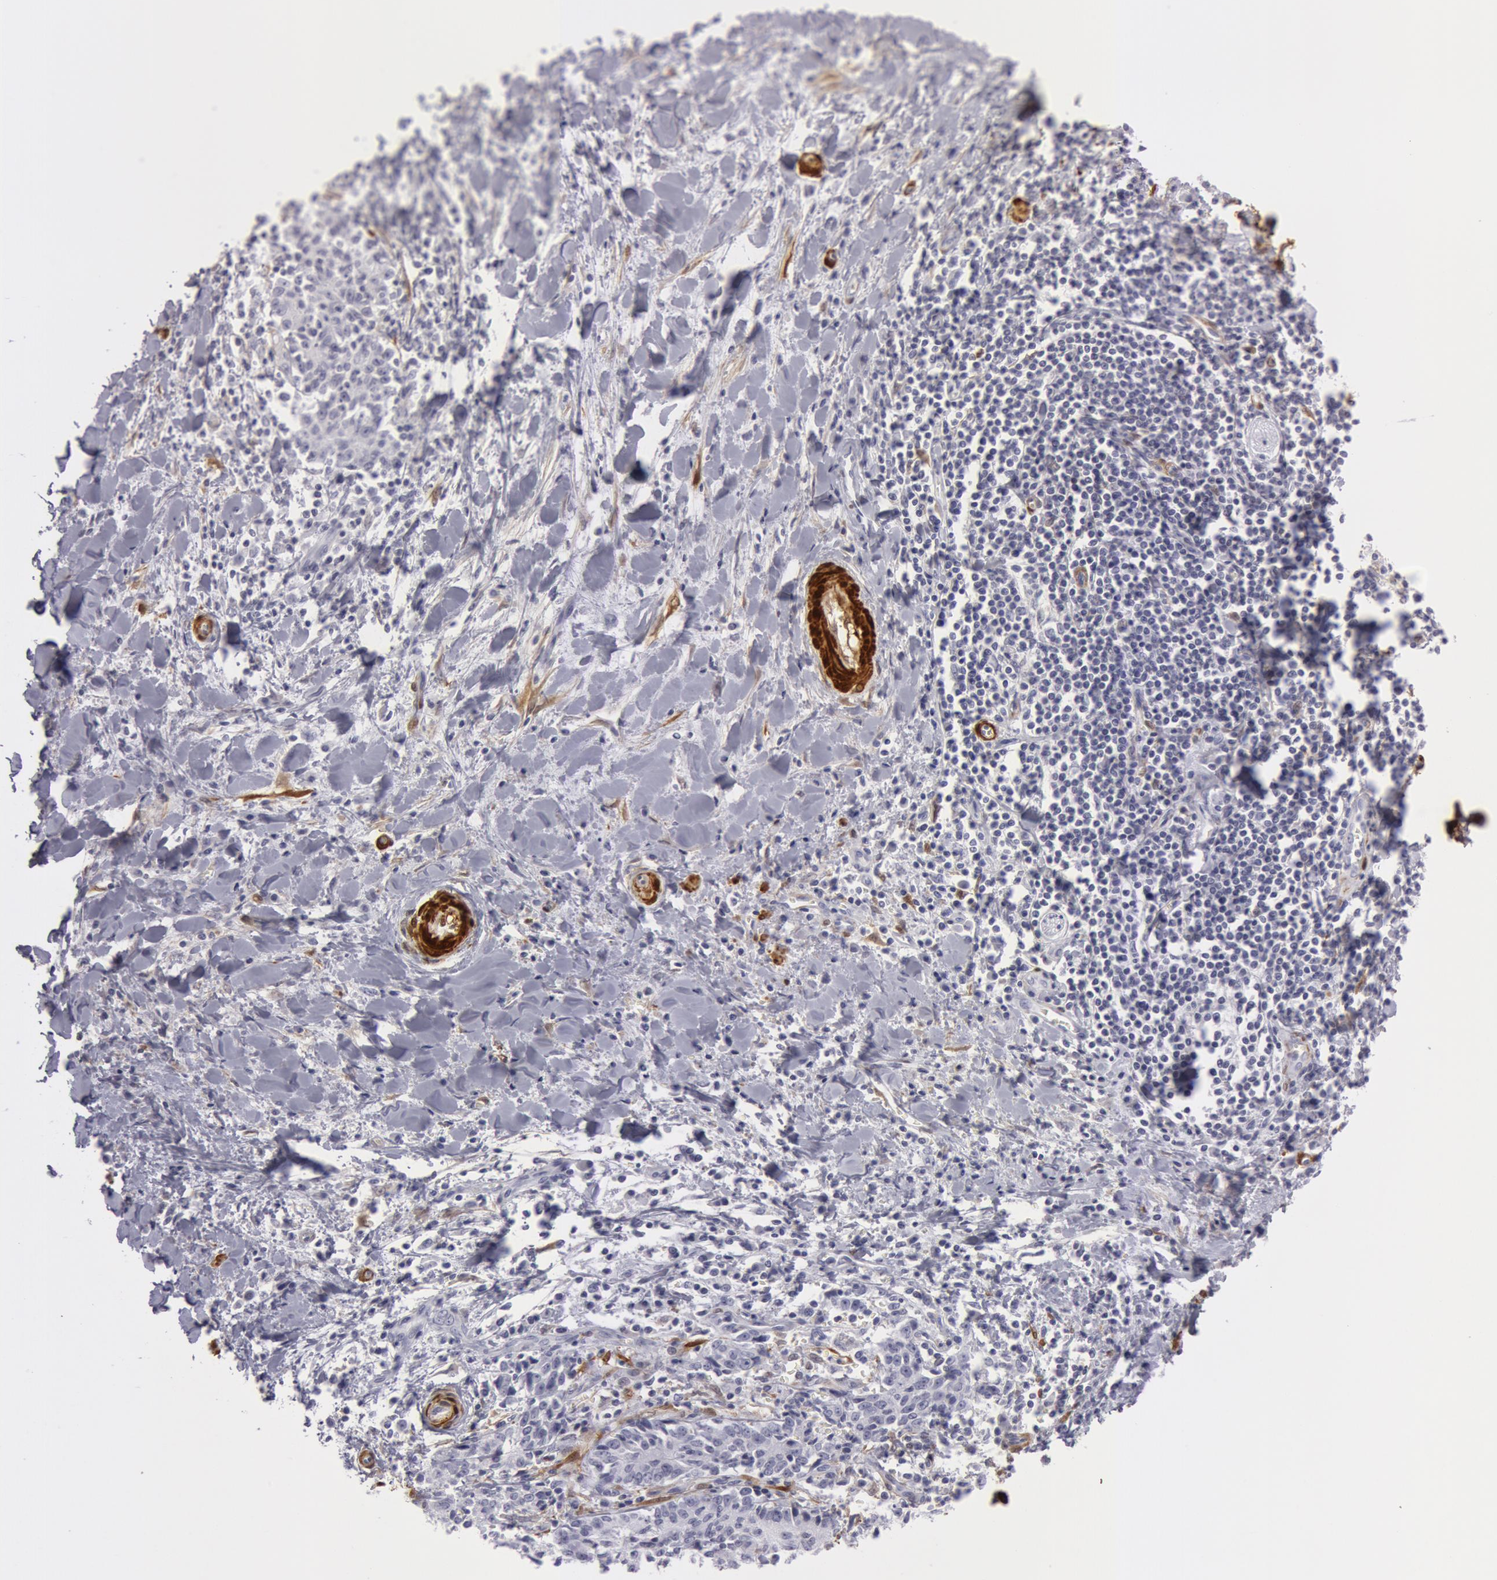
{"staining": {"intensity": "weak", "quantity": "<25%", "location": "cytoplasmic/membranous"}, "tissue": "liver cancer", "cell_type": "Tumor cells", "image_type": "cancer", "snomed": [{"axis": "morphology", "description": "Cholangiocarcinoma"}, {"axis": "topography", "description": "Liver"}], "caption": "Tumor cells are negative for brown protein staining in liver cancer (cholangiocarcinoma).", "gene": "TAGLN", "patient": {"sex": "male", "age": 57}}